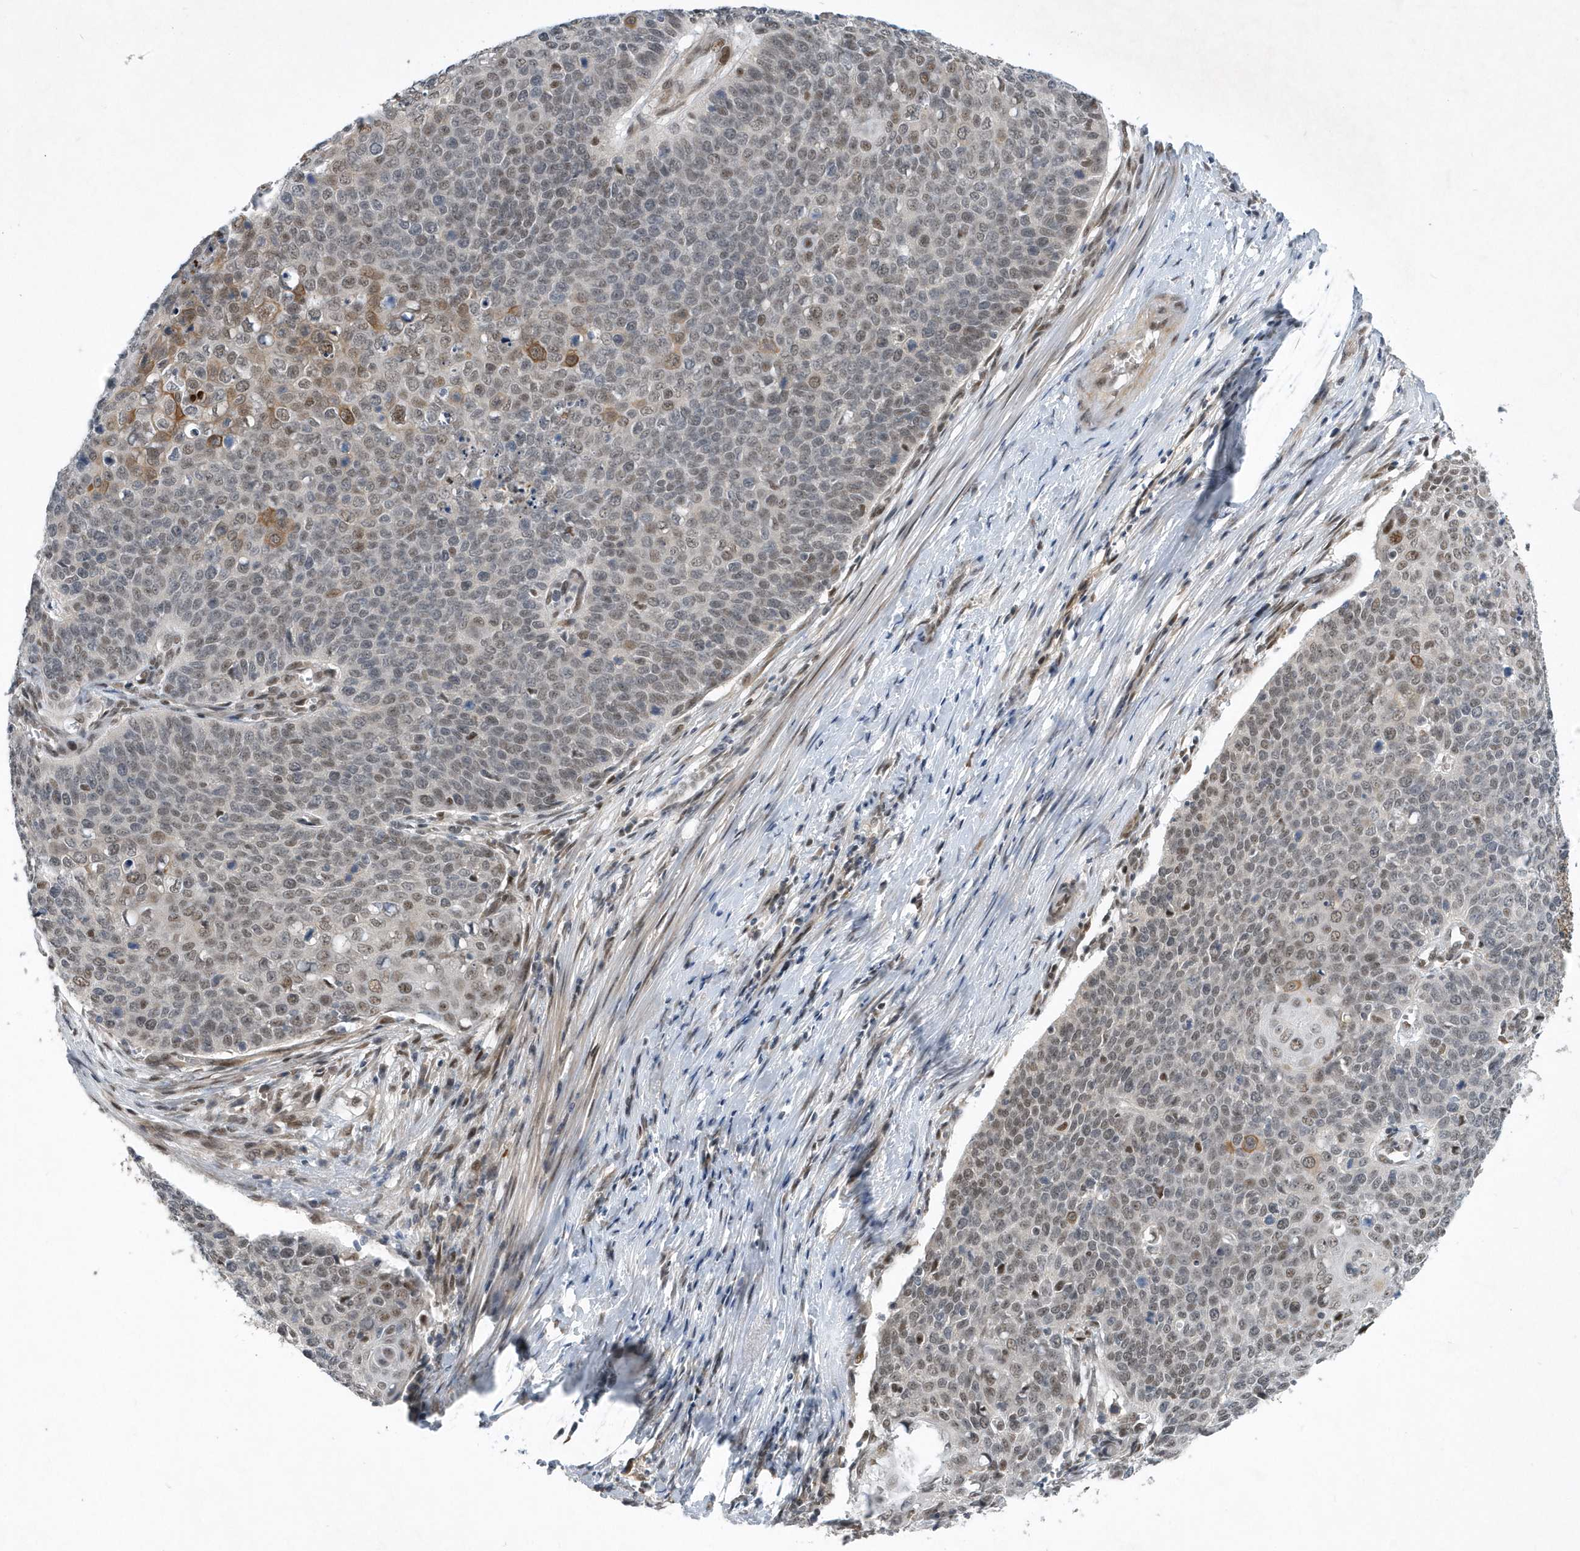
{"staining": {"intensity": "moderate", "quantity": "25%-75%", "location": "cytoplasmic/membranous,nuclear"}, "tissue": "cervical cancer", "cell_type": "Tumor cells", "image_type": "cancer", "snomed": [{"axis": "morphology", "description": "Squamous cell carcinoma, NOS"}, {"axis": "topography", "description": "Cervix"}], "caption": "Tumor cells reveal moderate cytoplasmic/membranous and nuclear expression in approximately 25%-75% of cells in squamous cell carcinoma (cervical). (DAB = brown stain, brightfield microscopy at high magnification).", "gene": "FAM217A", "patient": {"sex": "female", "age": 39}}